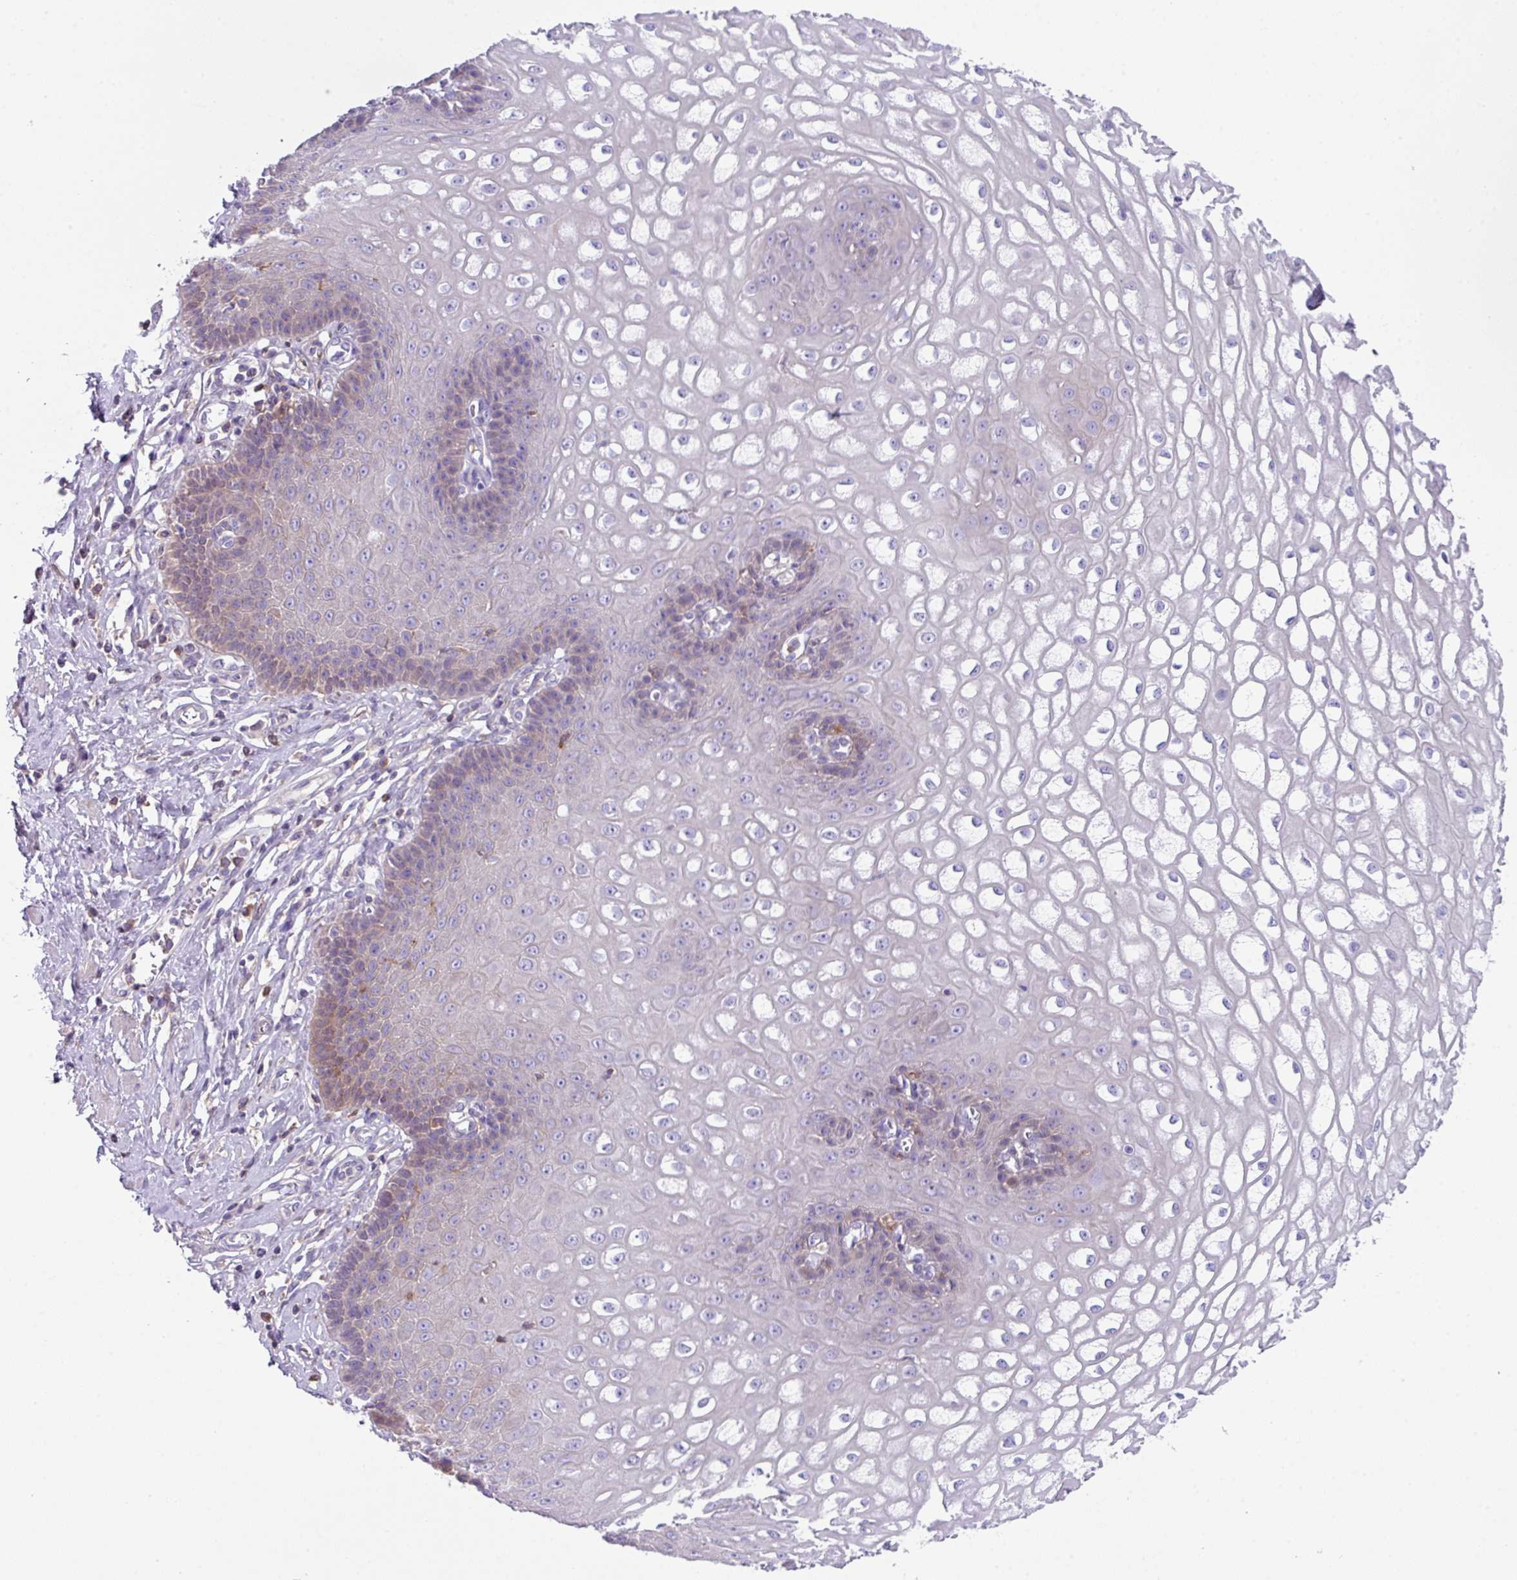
{"staining": {"intensity": "weak", "quantity": "<25%", "location": "cytoplasmic/membranous"}, "tissue": "esophagus", "cell_type": "Squamous epithelial cells", "image_type": "normal", "snomed": [{"axis": "morphology", "description": "Normal tissue, NOS"}, {"axis": "topography", "description": "Esophagus"}], "caption": "The micrograph demonstrates no staining of squamous epithelial cells in normal esophagus. The staining was performed using DAB to visualize the protein expression in brown, while the nuclei were stained in blue with hematoxylin (Magnification: 20x).", "gene": "DNAL1", "patient": {"sex": "male", "age": 67}}